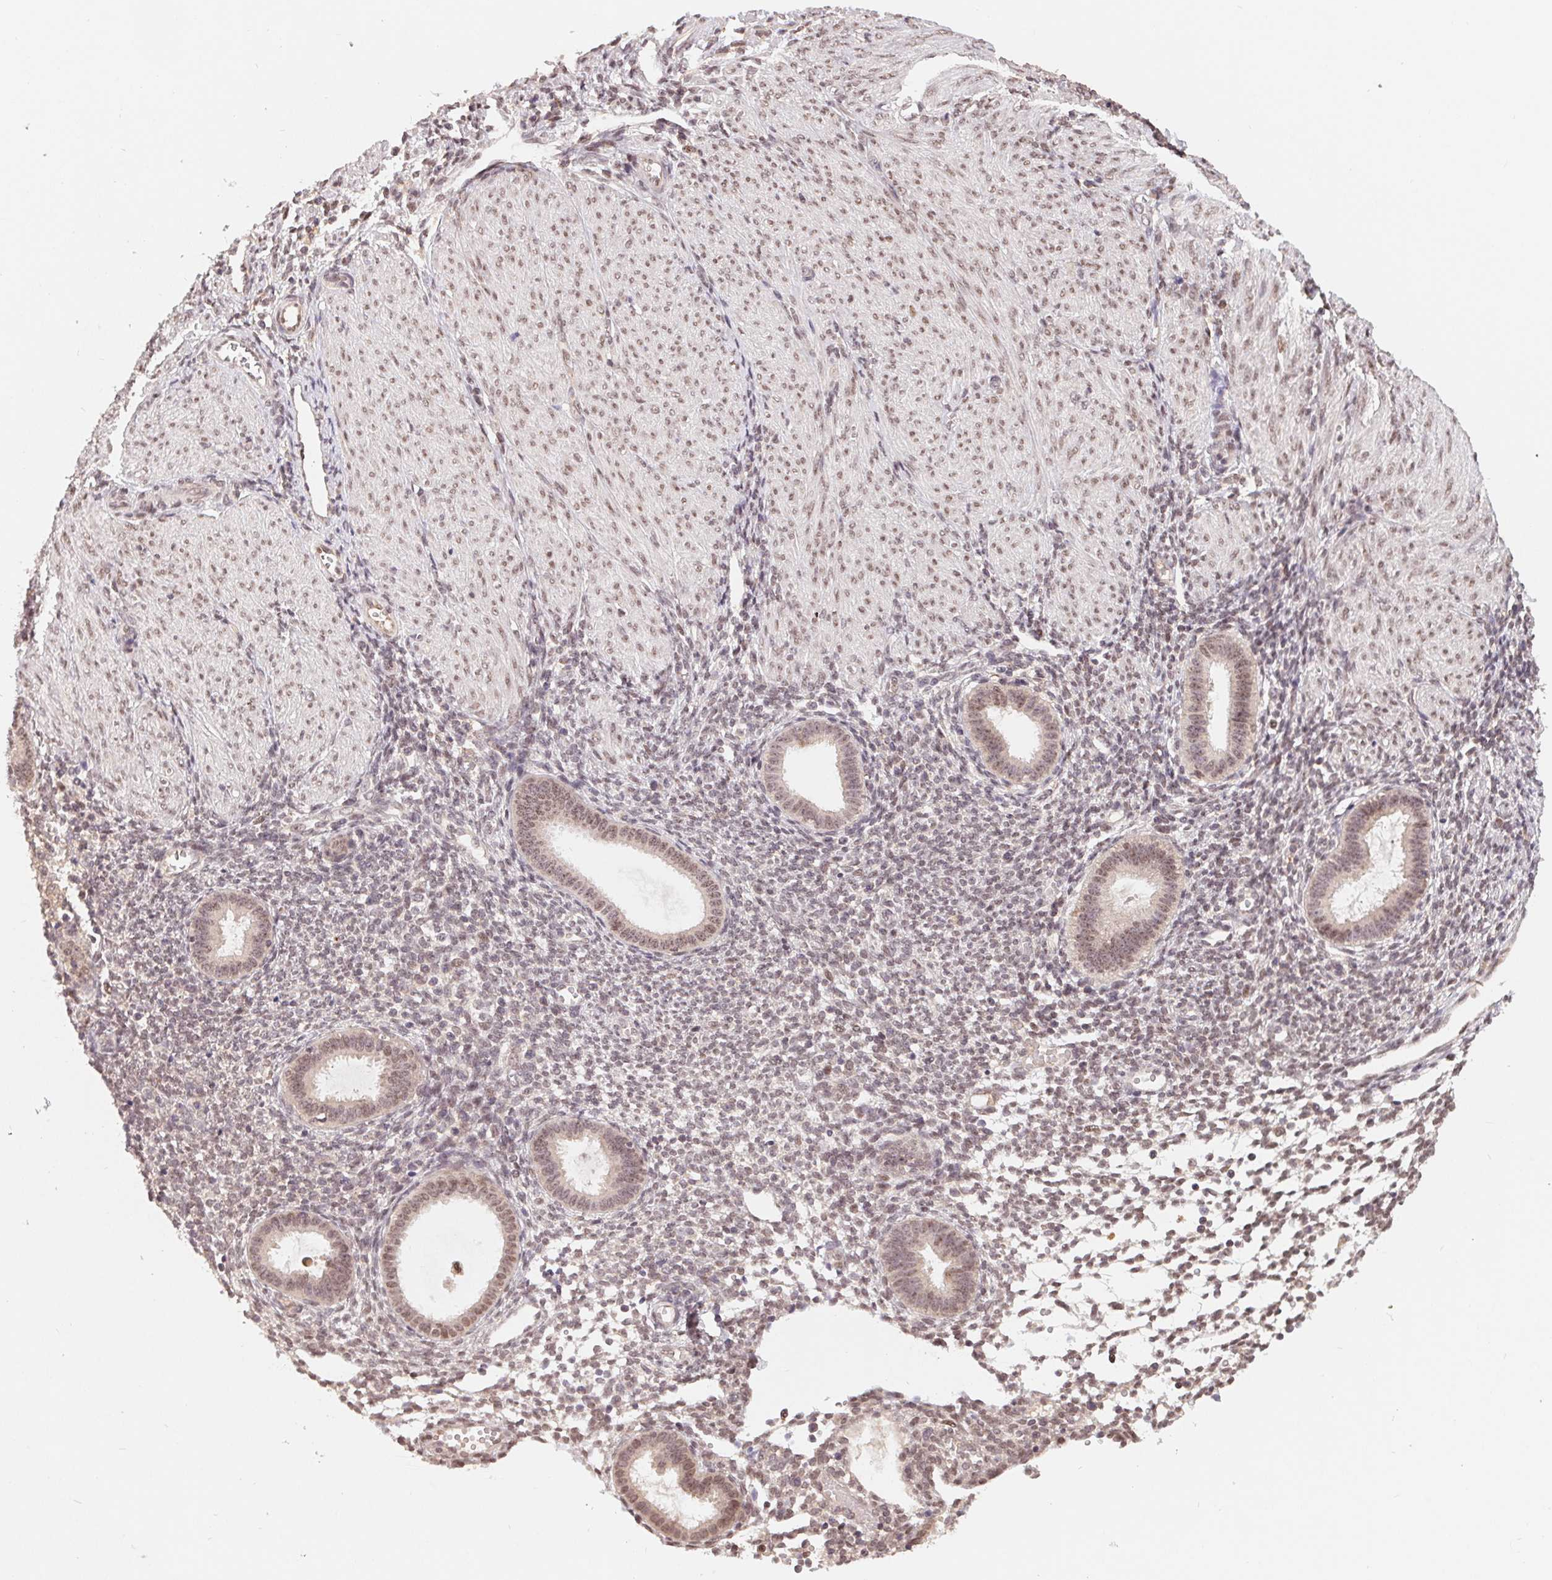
{"staining": {"intensity": "negative", "quantity": "none", "location": "none"}, "tissue": "endometrium", "cell_type": "Cells in endometrial stroma", "image_type": "normal", "snomed": [{"axis": "morphology", "description": "Normal tissue, NOS"}, {"axis": "topography", "description": "Endometrium"}], "caption": "High power microscopy image of an IHC image of benign endometrium, revealing no significant expression in cells in endometrial stroma.", "gene": "HMGN3", "patient": {"sex": "female", "age": 36}}